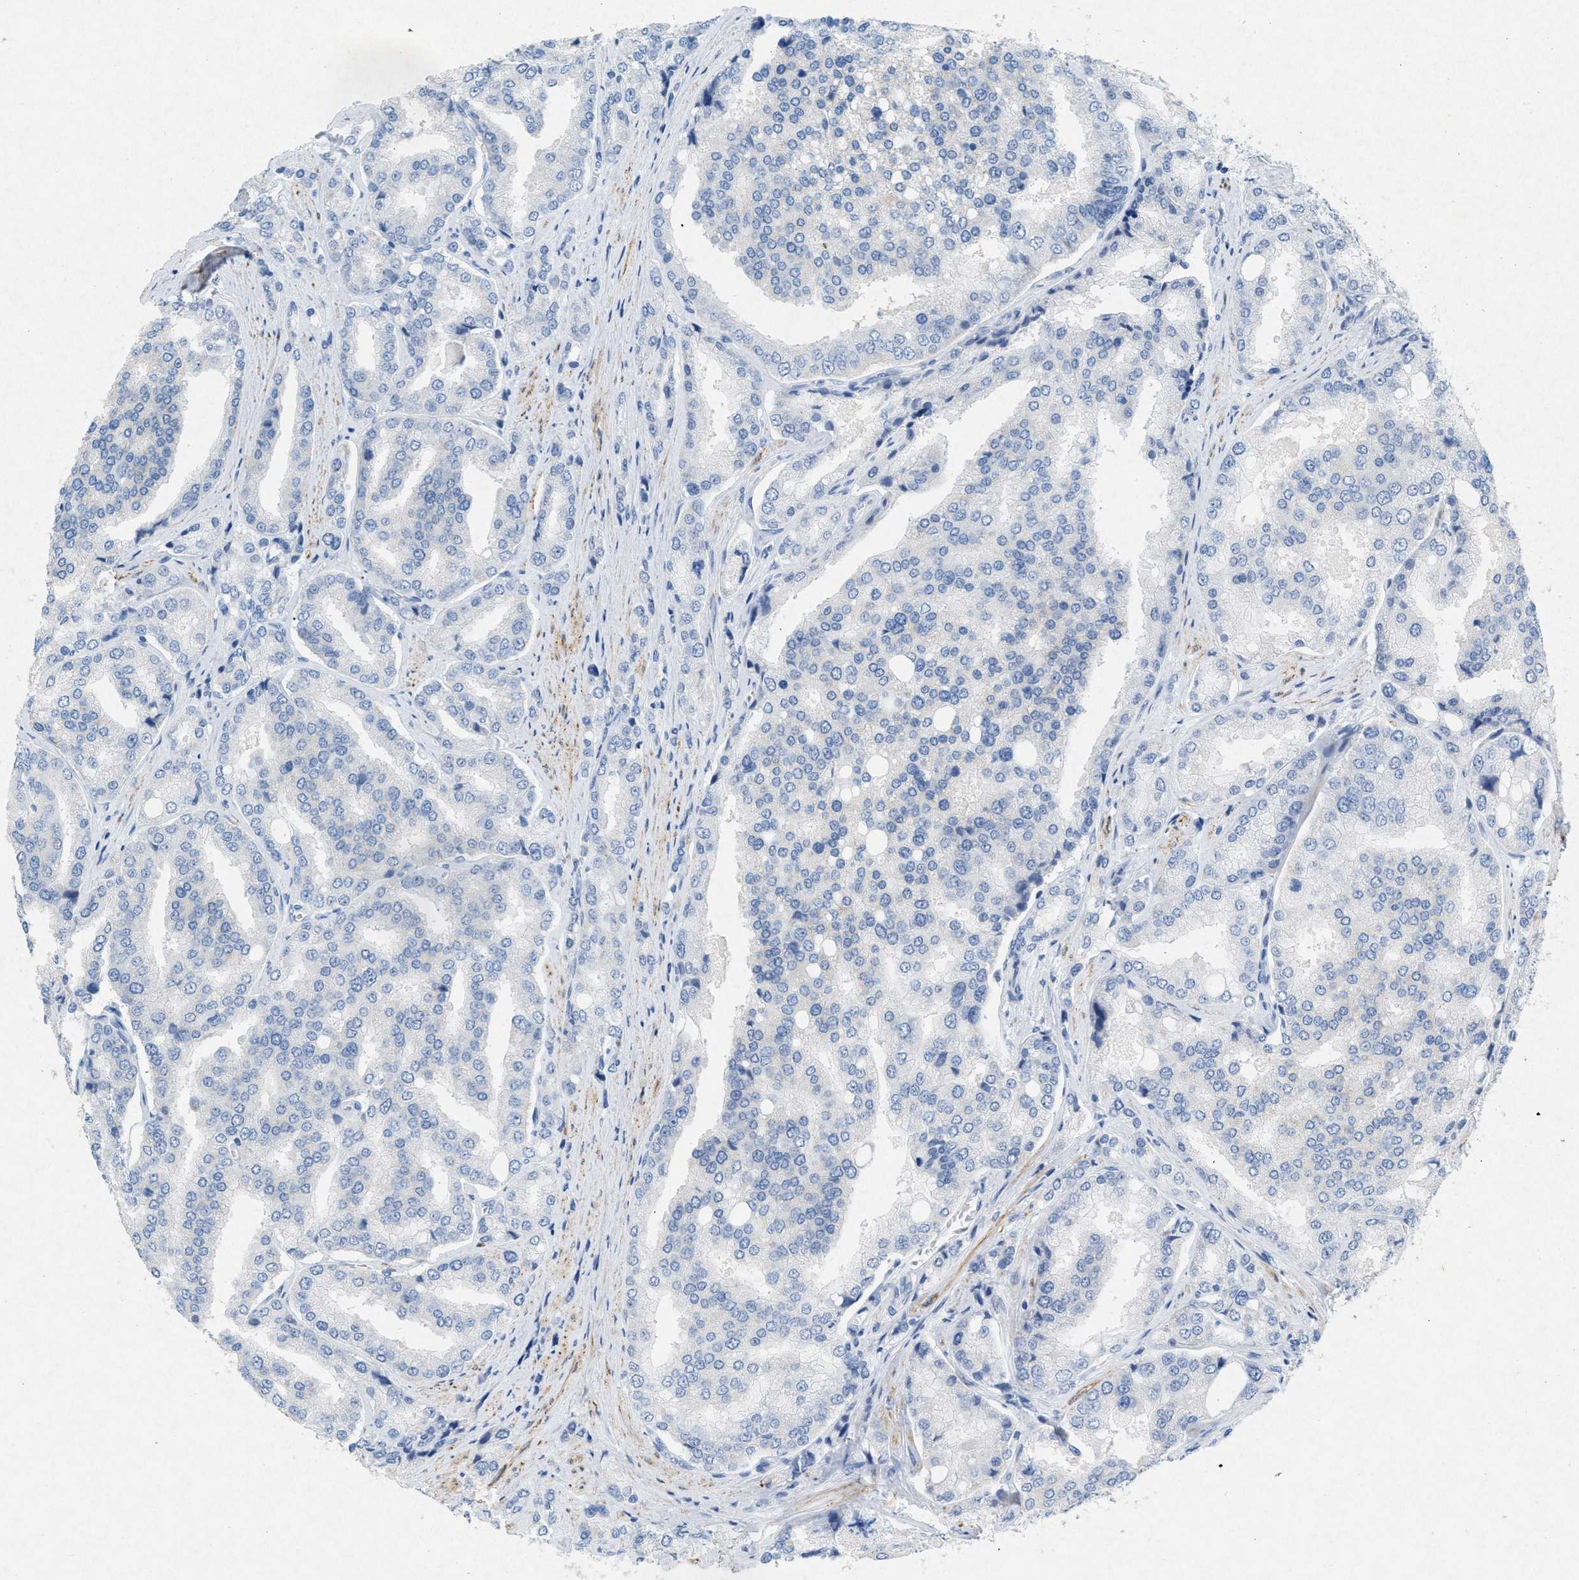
{"staining": {"intensity": "negative", "quantity": "none", "location": "none"}, "tissue": "prostate cancer", "cell_type": "Tumor cells", "image_type": "cancer", "snomed": [{"axis": "morphology", "description": "Adenocarcinoma, High grade"}, {"axis": "topography", "description": "Prostate"}], "caption": "IHC micrograph of neoplastic tissue: human prostate high-grade adenocarcinoma stained with DAB (3,3'-diaminobenzidine) reveals no significant protein staining in tumor cells.", "gene": "TASOR", "patient": {"sex": "male", "age": 50}}